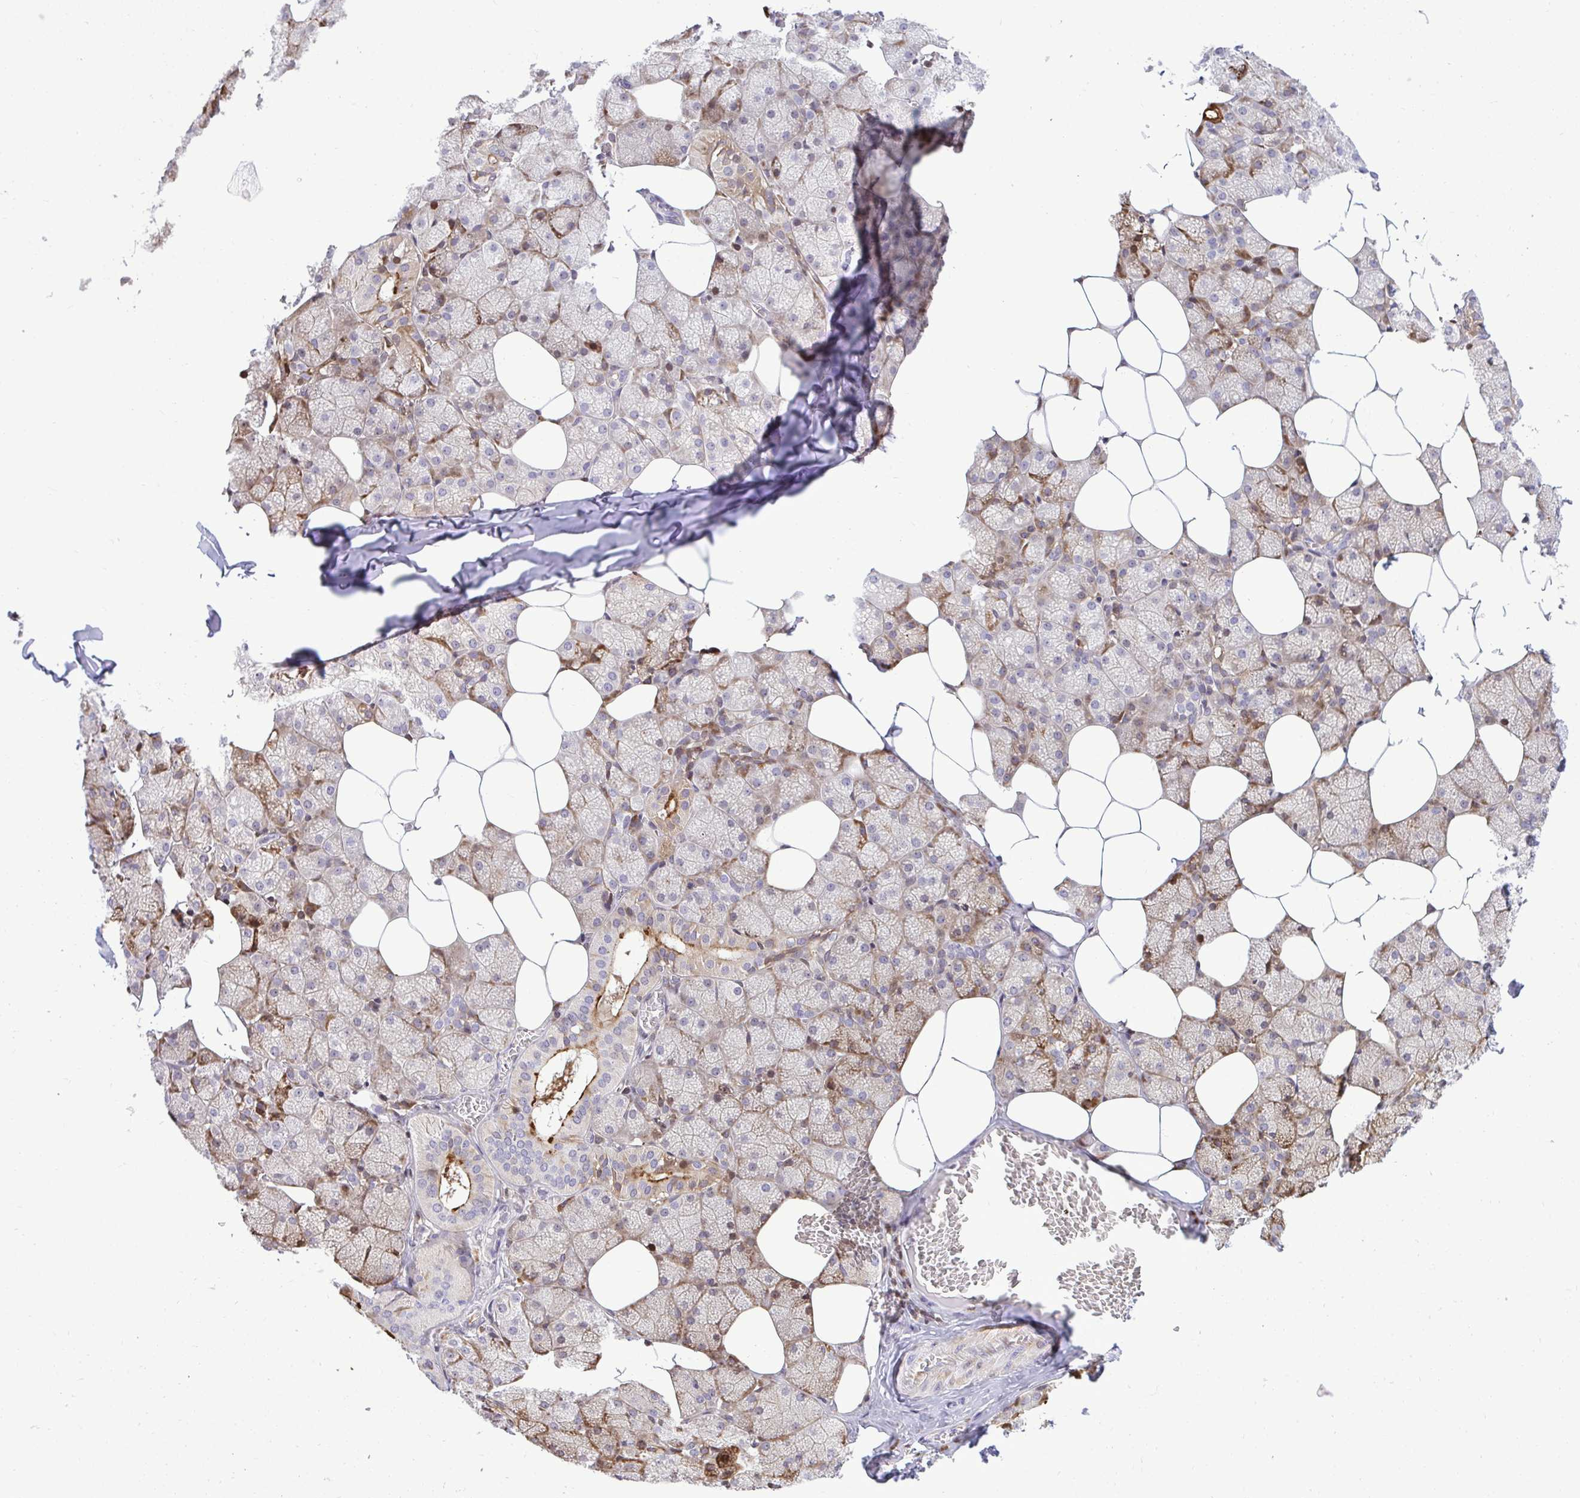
{"staining": {"intensity": "moderate", "quantity": "<25%", "location": "cytoplasmic/membranous"}, "tissue": "salivary gland", "cell_type": "Glandular cells", "image_type": "normal", "snomed": [{"axis": "morphology", "description": "Normal tissue, NOS"}, {"axis": "topography", "description": "Salivary gland"}, {"axis": "topography", "description": "Peripheral nerve tissue"}], "caption": "Immunohistochemistry (IHC) of normal human salivary gland displays low levels of moderate cytoplasmic/membranous expression in approximately <25% of glandular cells. (DAB IHC with brightfield microscopy, high magnification).", "gene": "EPOP", "patient": {"sex": "male", "age": 38}}